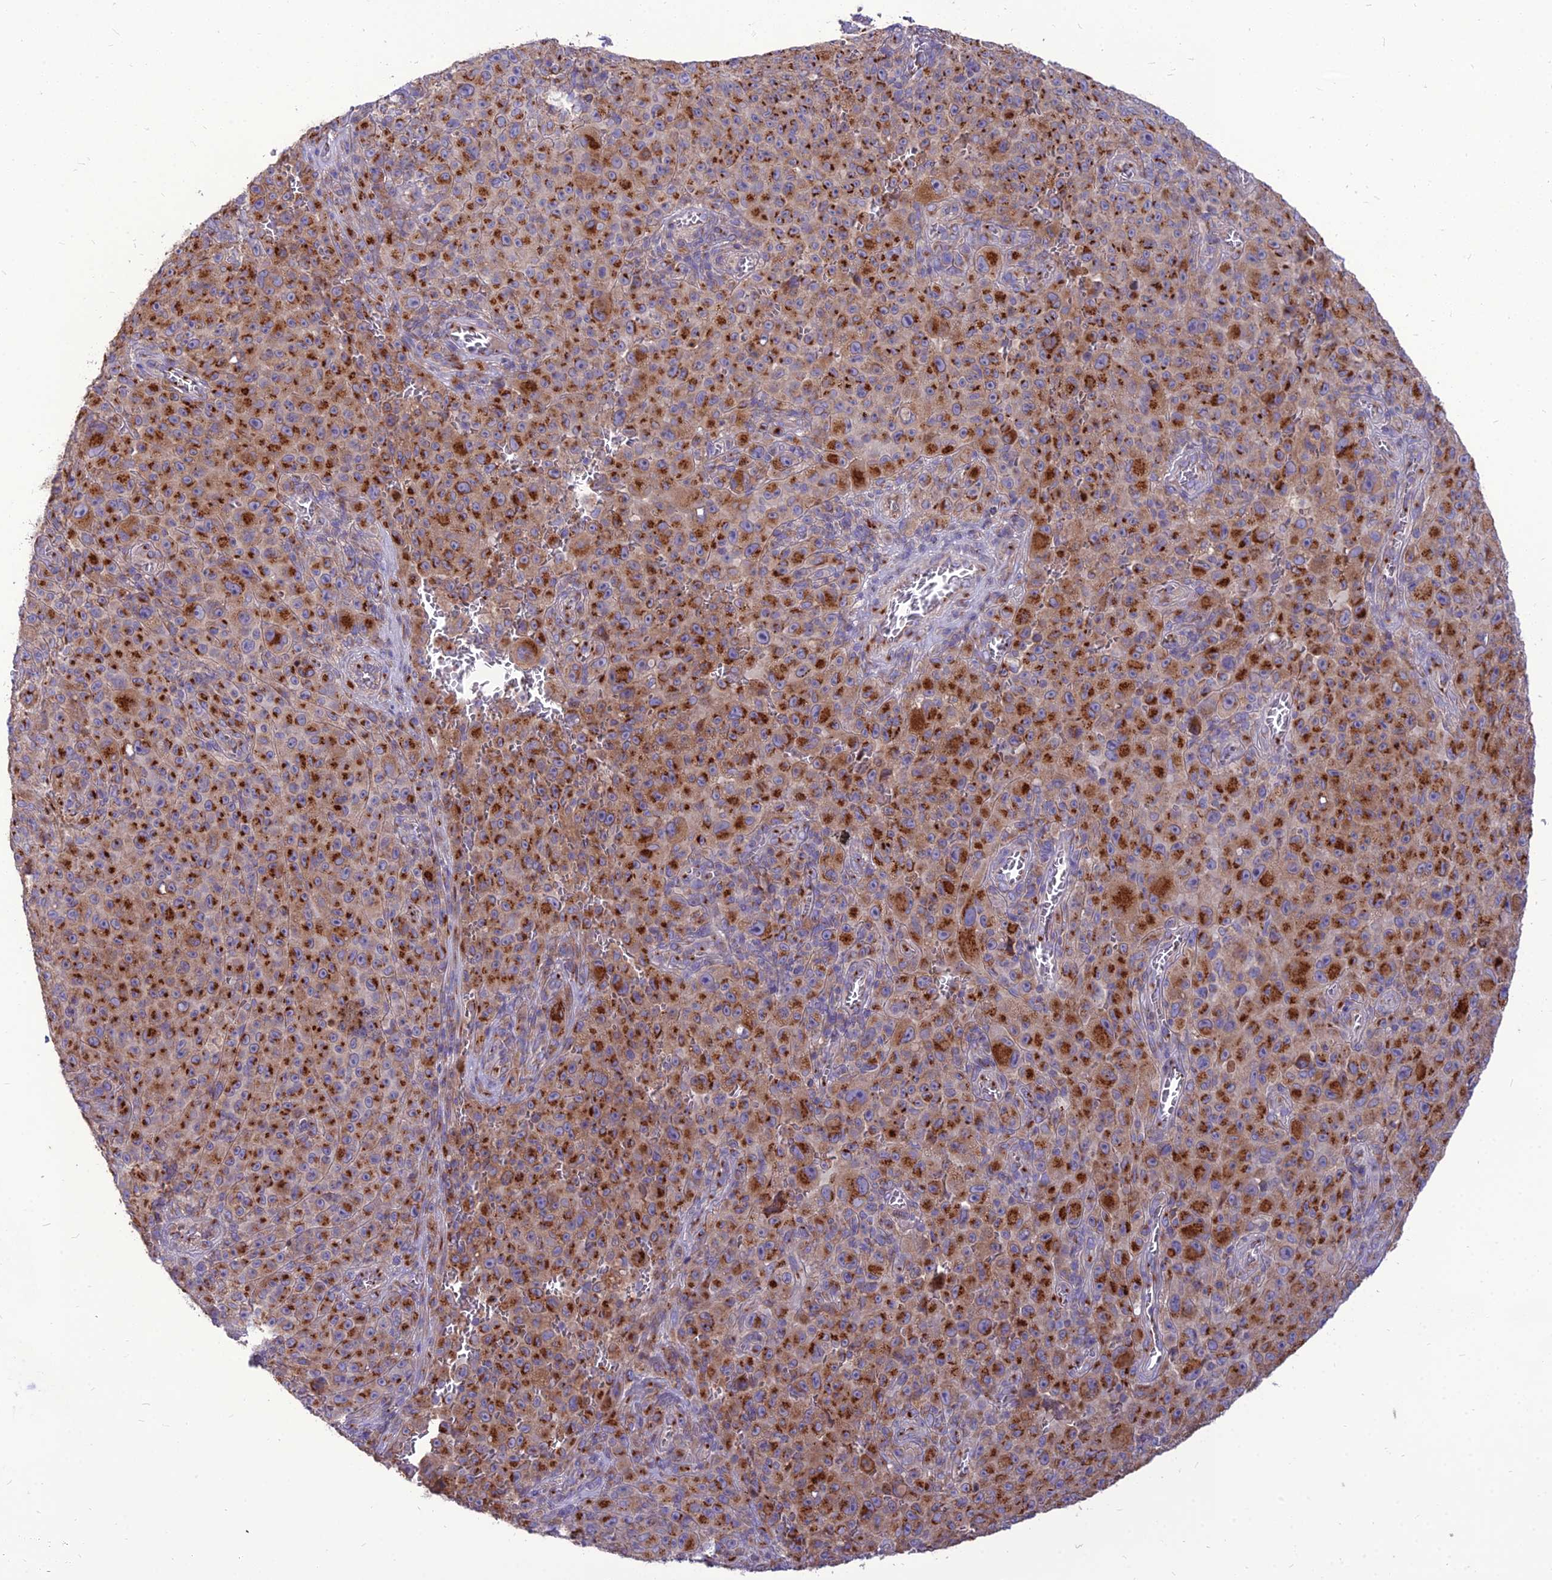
{"staining": {"intensity": "strong", "quantity": "25%-75%", "location": "cytoplasmic/membranous"}, "tissue": "melanoma", "cell_type": "Tumor cells", "image_type": "cancer", "snomed": [{"axis": "morphology", "description": "Malignant melanoma, NOS"}, {"axis": "topography", "description": "Skin"}], "caption": "There is high levels of strong cytoplasmic/membranous positivity in tumor cells of melanoma, as demonstrated by immunohistochemical staining (brown color).", "gene": "SPRYD7", "patient": {"sex": "female", "age": 82}}